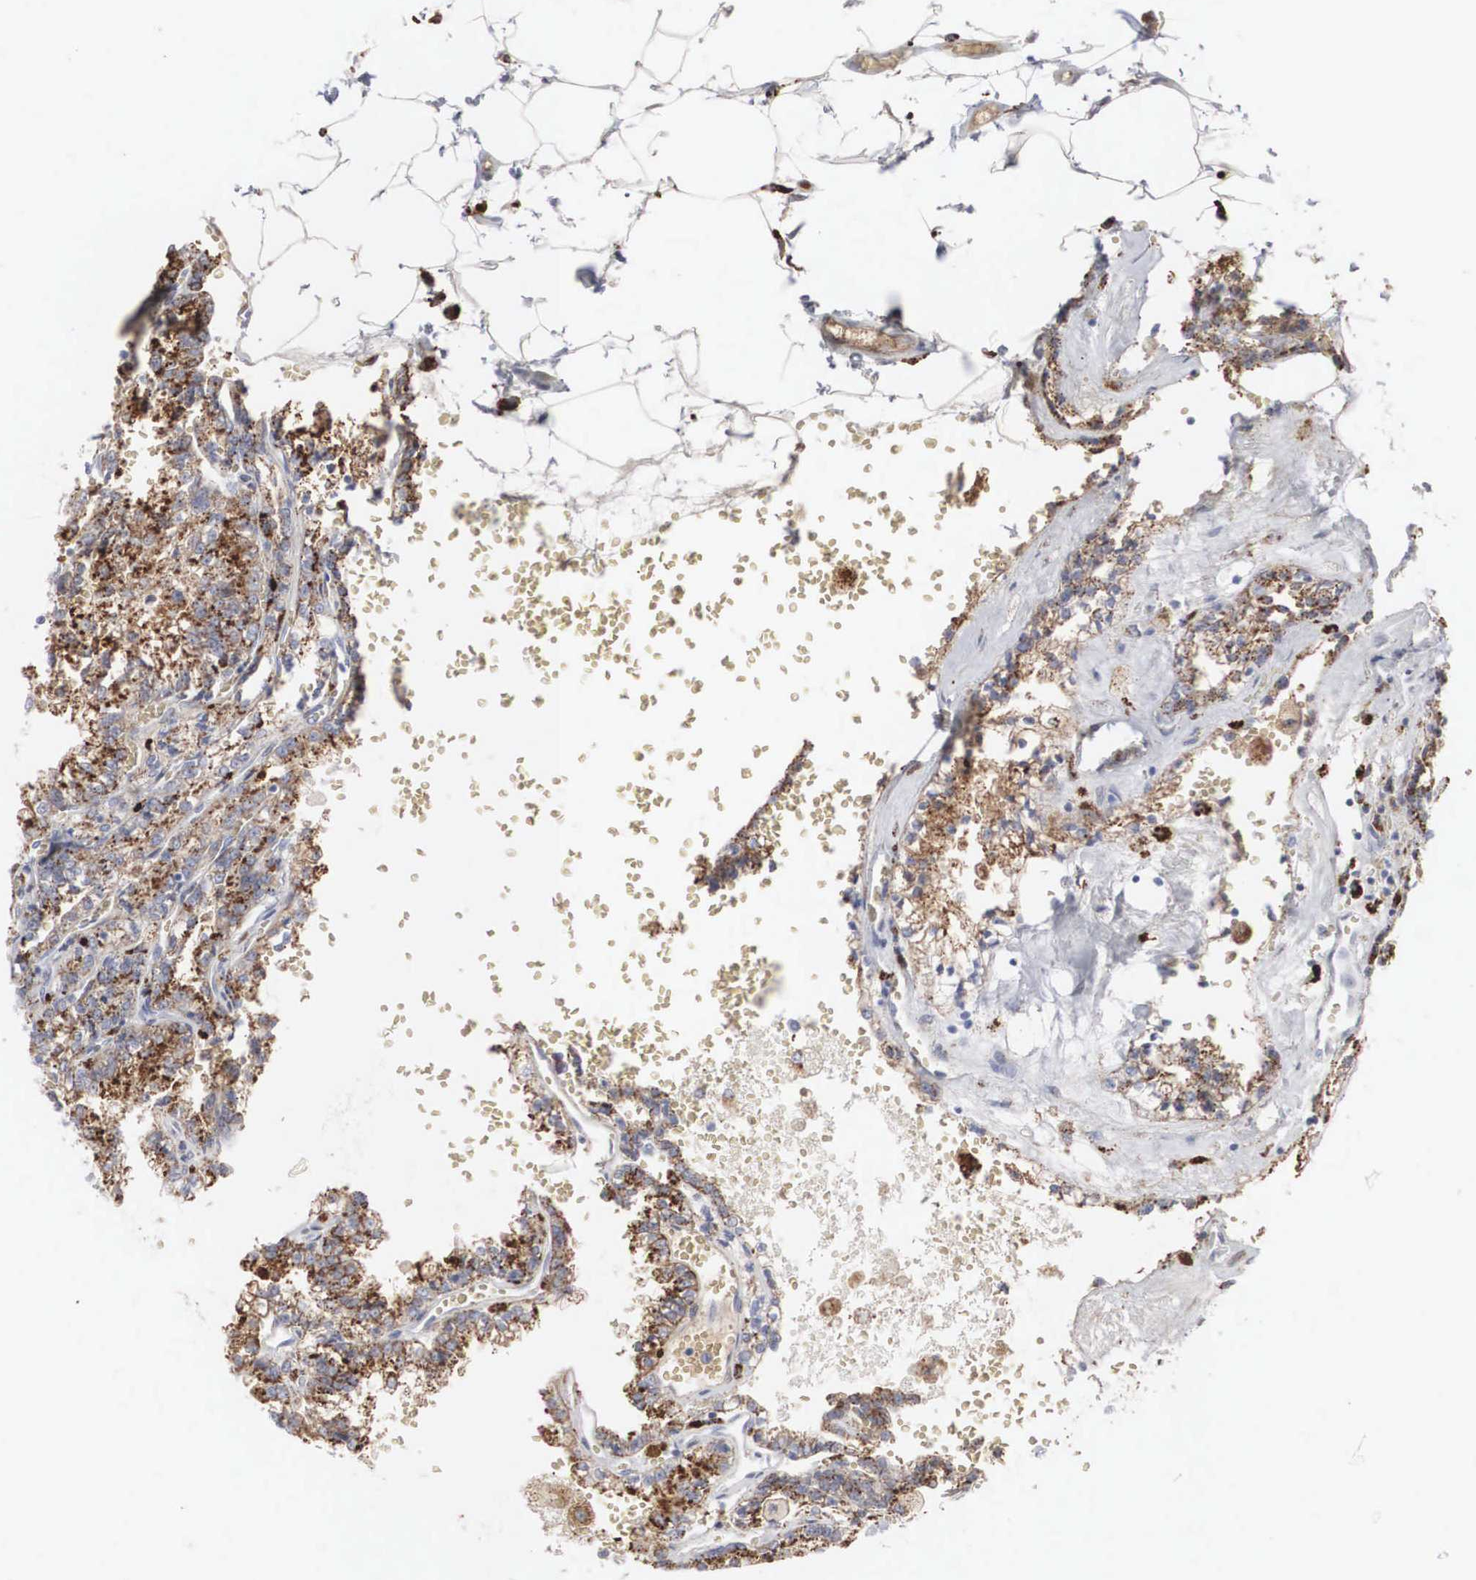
{"staining": {"intensity": "strong", "quantity": "25%-75%", "location": "cytoplasmic/membranous"}, "tissue": "renal cancer", "cell_type": "Tumor cells", "image_type": "cancer", "snomed": [{"axis": "morphology", "description": "Adenocarcinoma, NOS"}, {"axis": "topography", "description": "Kidney"}], "caption": "Immunohistochemical staining of renal adenocarcinoma shows high levels of strong cytoplasmic/membranous staining in approximately 25%-75% of tumor cells.", "gene": "LGALS3BP", "patient": {"sex": "female", "age": 56}}